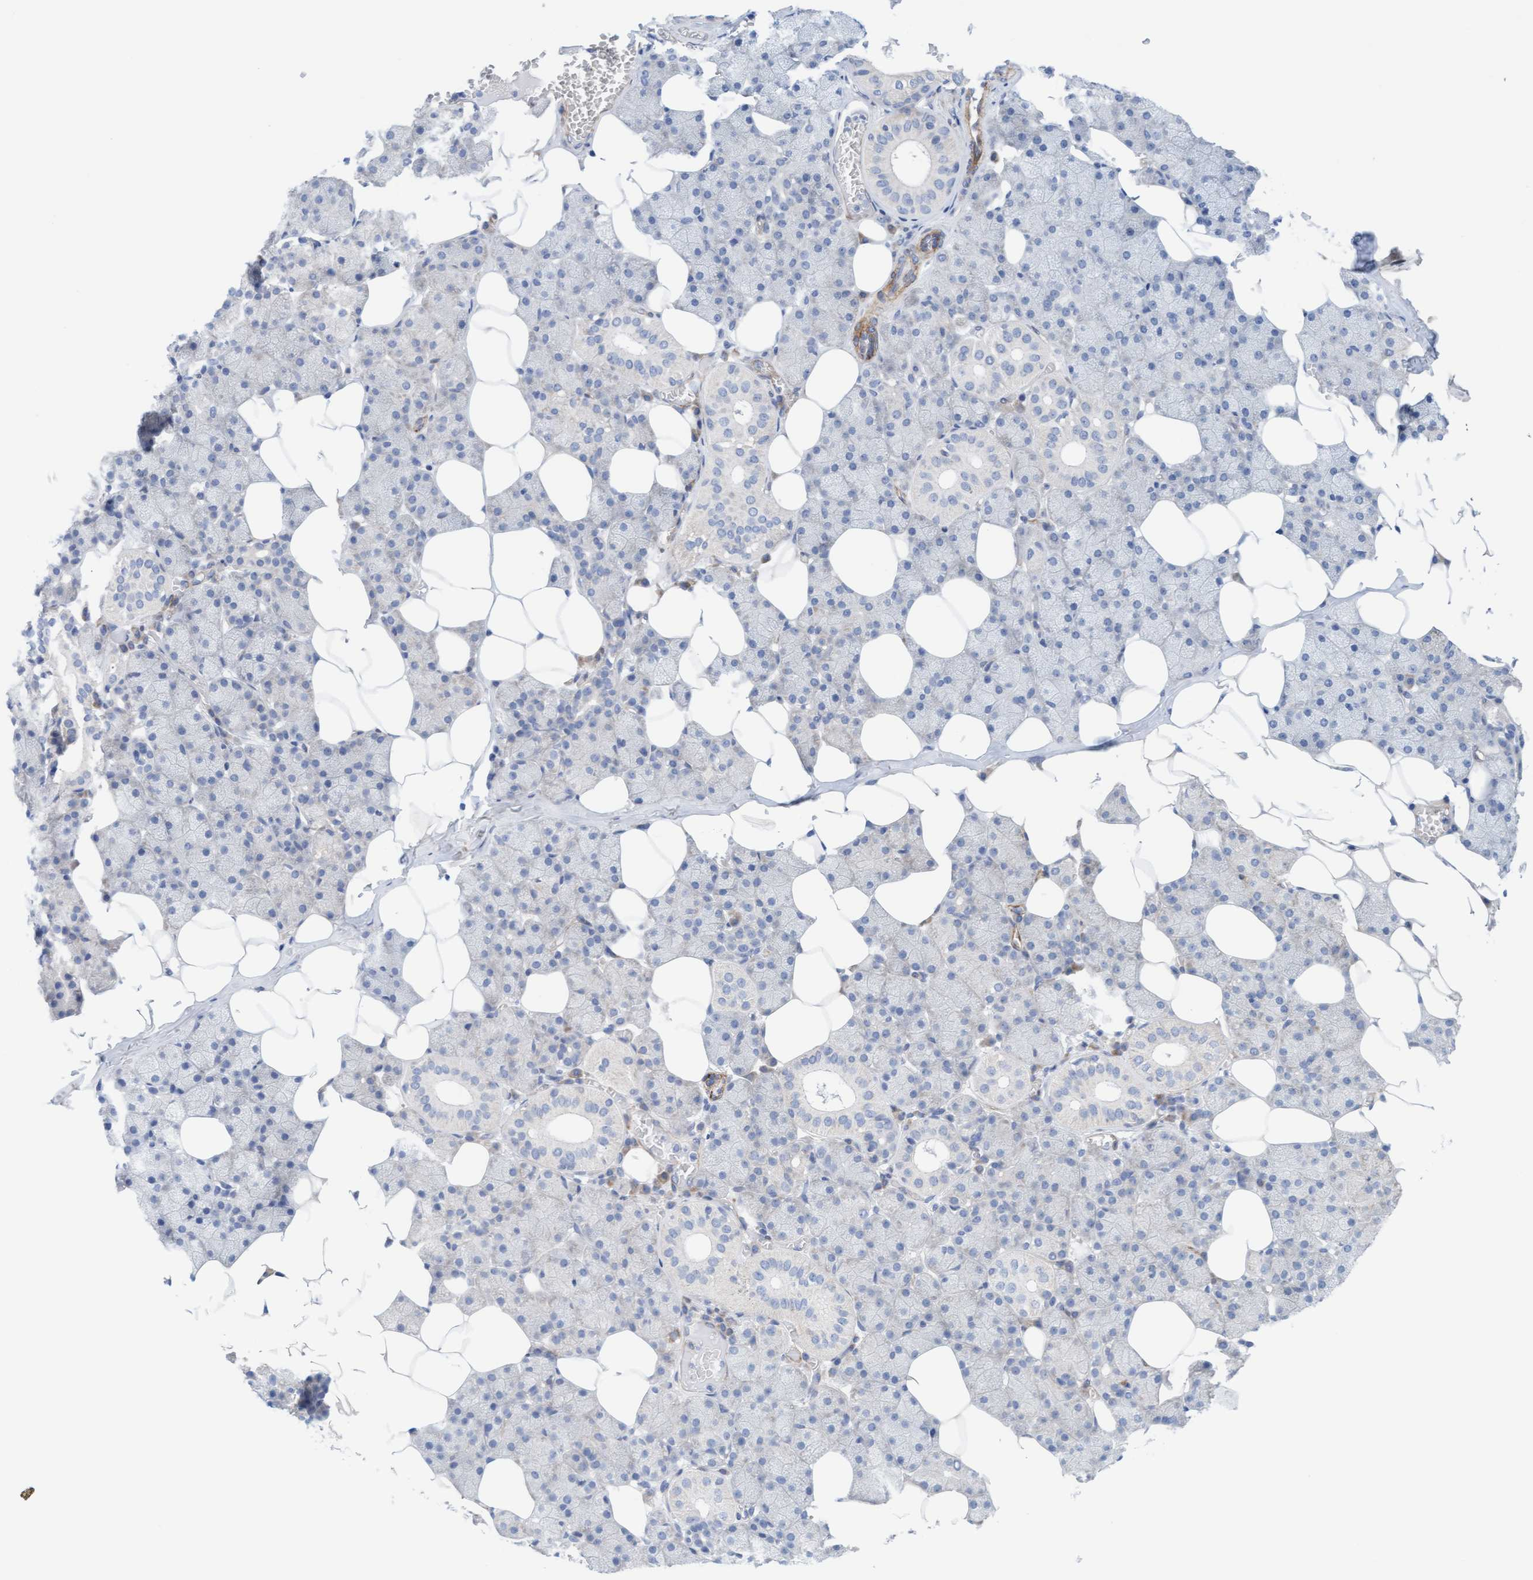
{"staining": {"intensity": "negative", "quantity": "none", "location": "none"}, "tissue": "salivary gland", "cell_type": "Glandular cells", "image_type": "normal", "snomed": [{"axis": "morphology", "description": "Normal tissue, NOS"}, {"axis": "topography", "description": "Salivary gland"}], "caption": "DAB immunohistochemical staining of unremarkable salivary gland reveals no significant staining in glandular cells. (Immunohistochemistry, brightfield microscopy, high magnification).", "gene": "CDK5RAP3", "patient": {"sex": "female", "age": 33}}